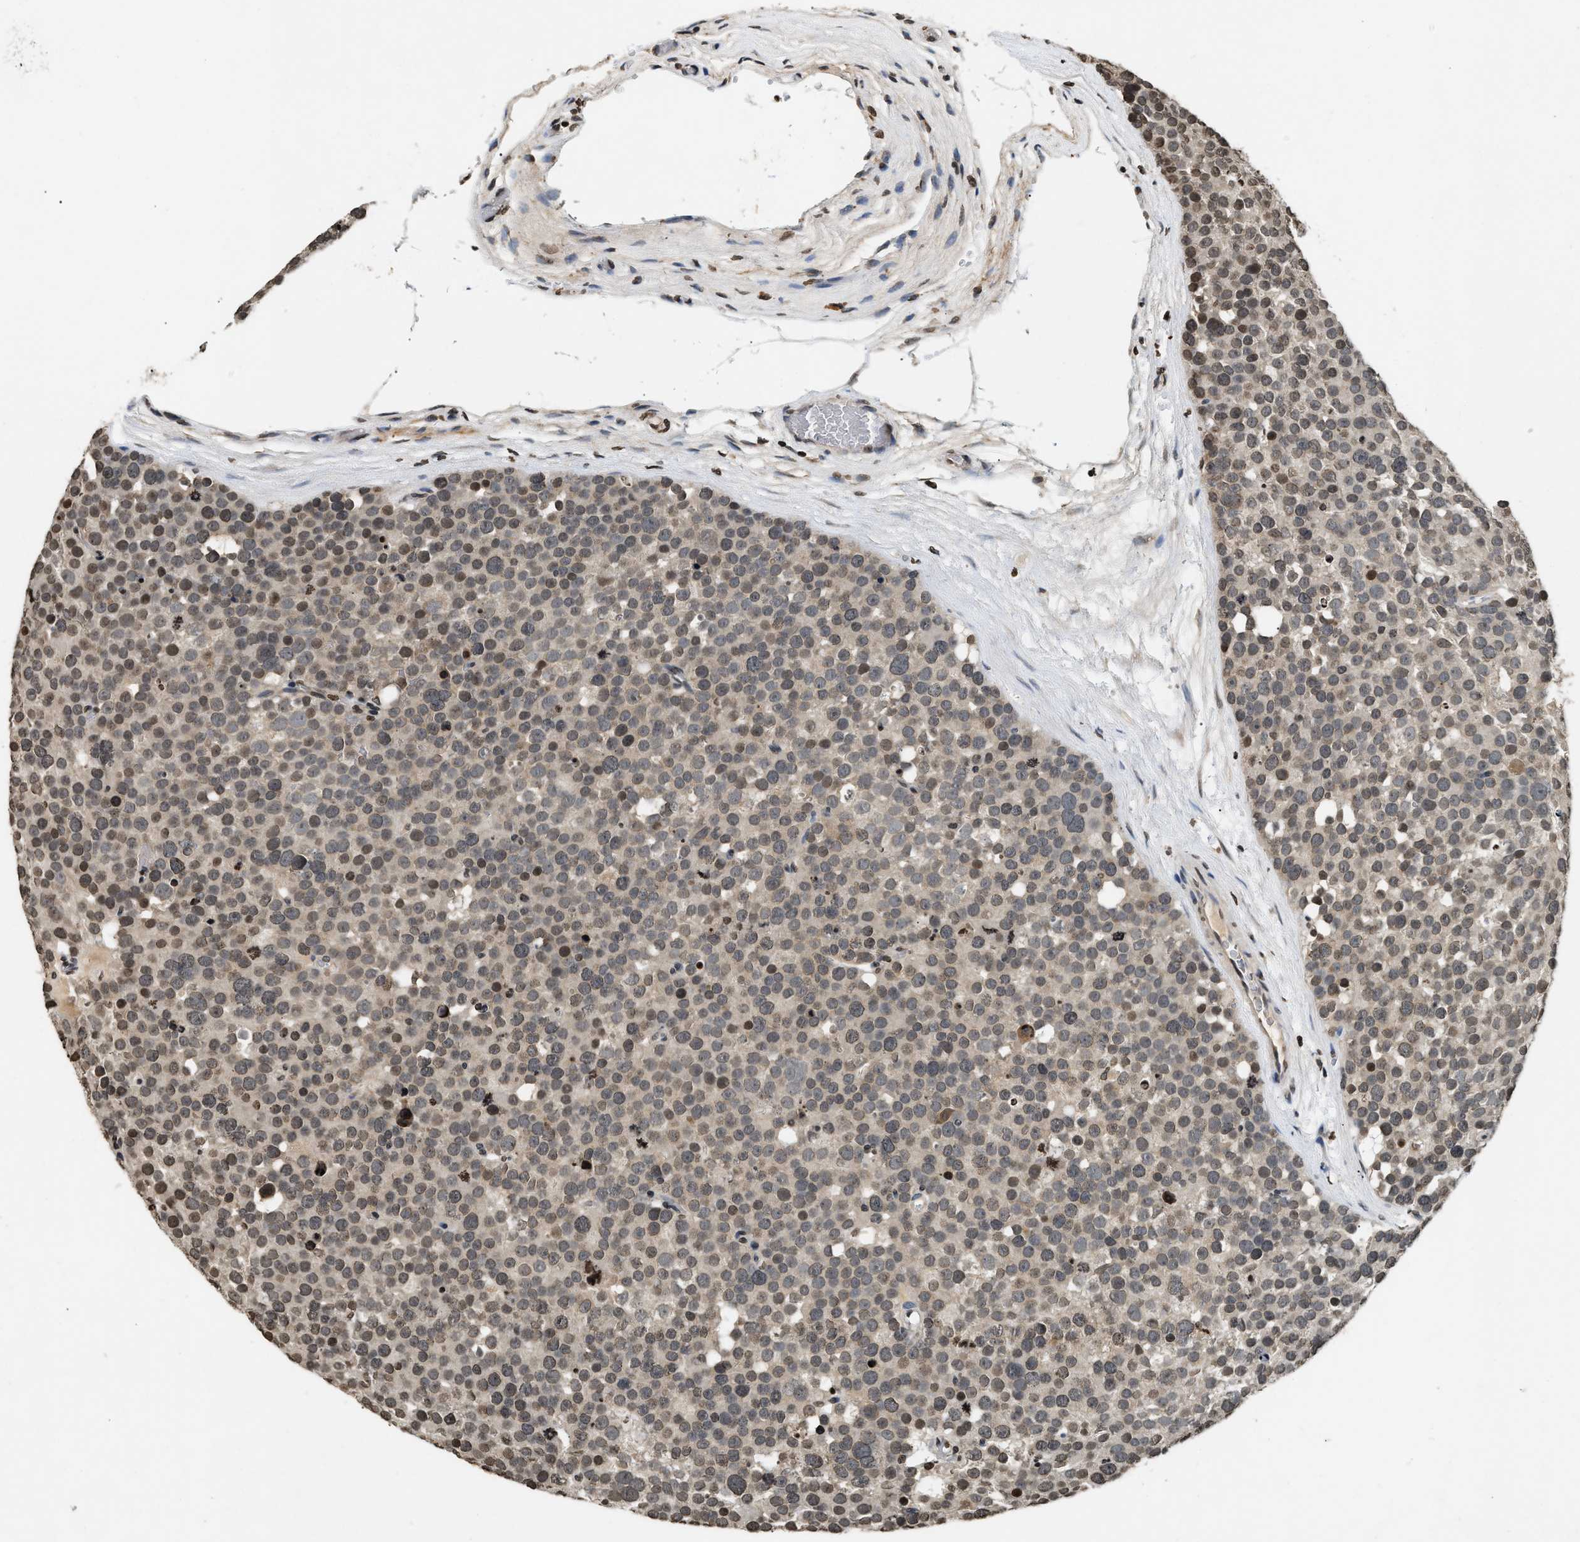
{"staining": {"intensity": "moderate", "quantity": "<25%", "location": "cytoplasmic/membranous,nuclear"}, "tissue": "testis cancer", "cell_type": "Tumor cells", "image_type": "cancer", "snomed": [{"axis": "morphology", "description": "Seminoma, NOS"}, {"axis": "topography", "description": "Testis"}], "caption": "An image of human testis cancer (seminoma) stained for a protein reveals moderate cytoplasmic/membranous and nuclear brown staining in tumor cells.", "gene": "DNASE1L3", "patient": {"sex": "male", "age": 71}}